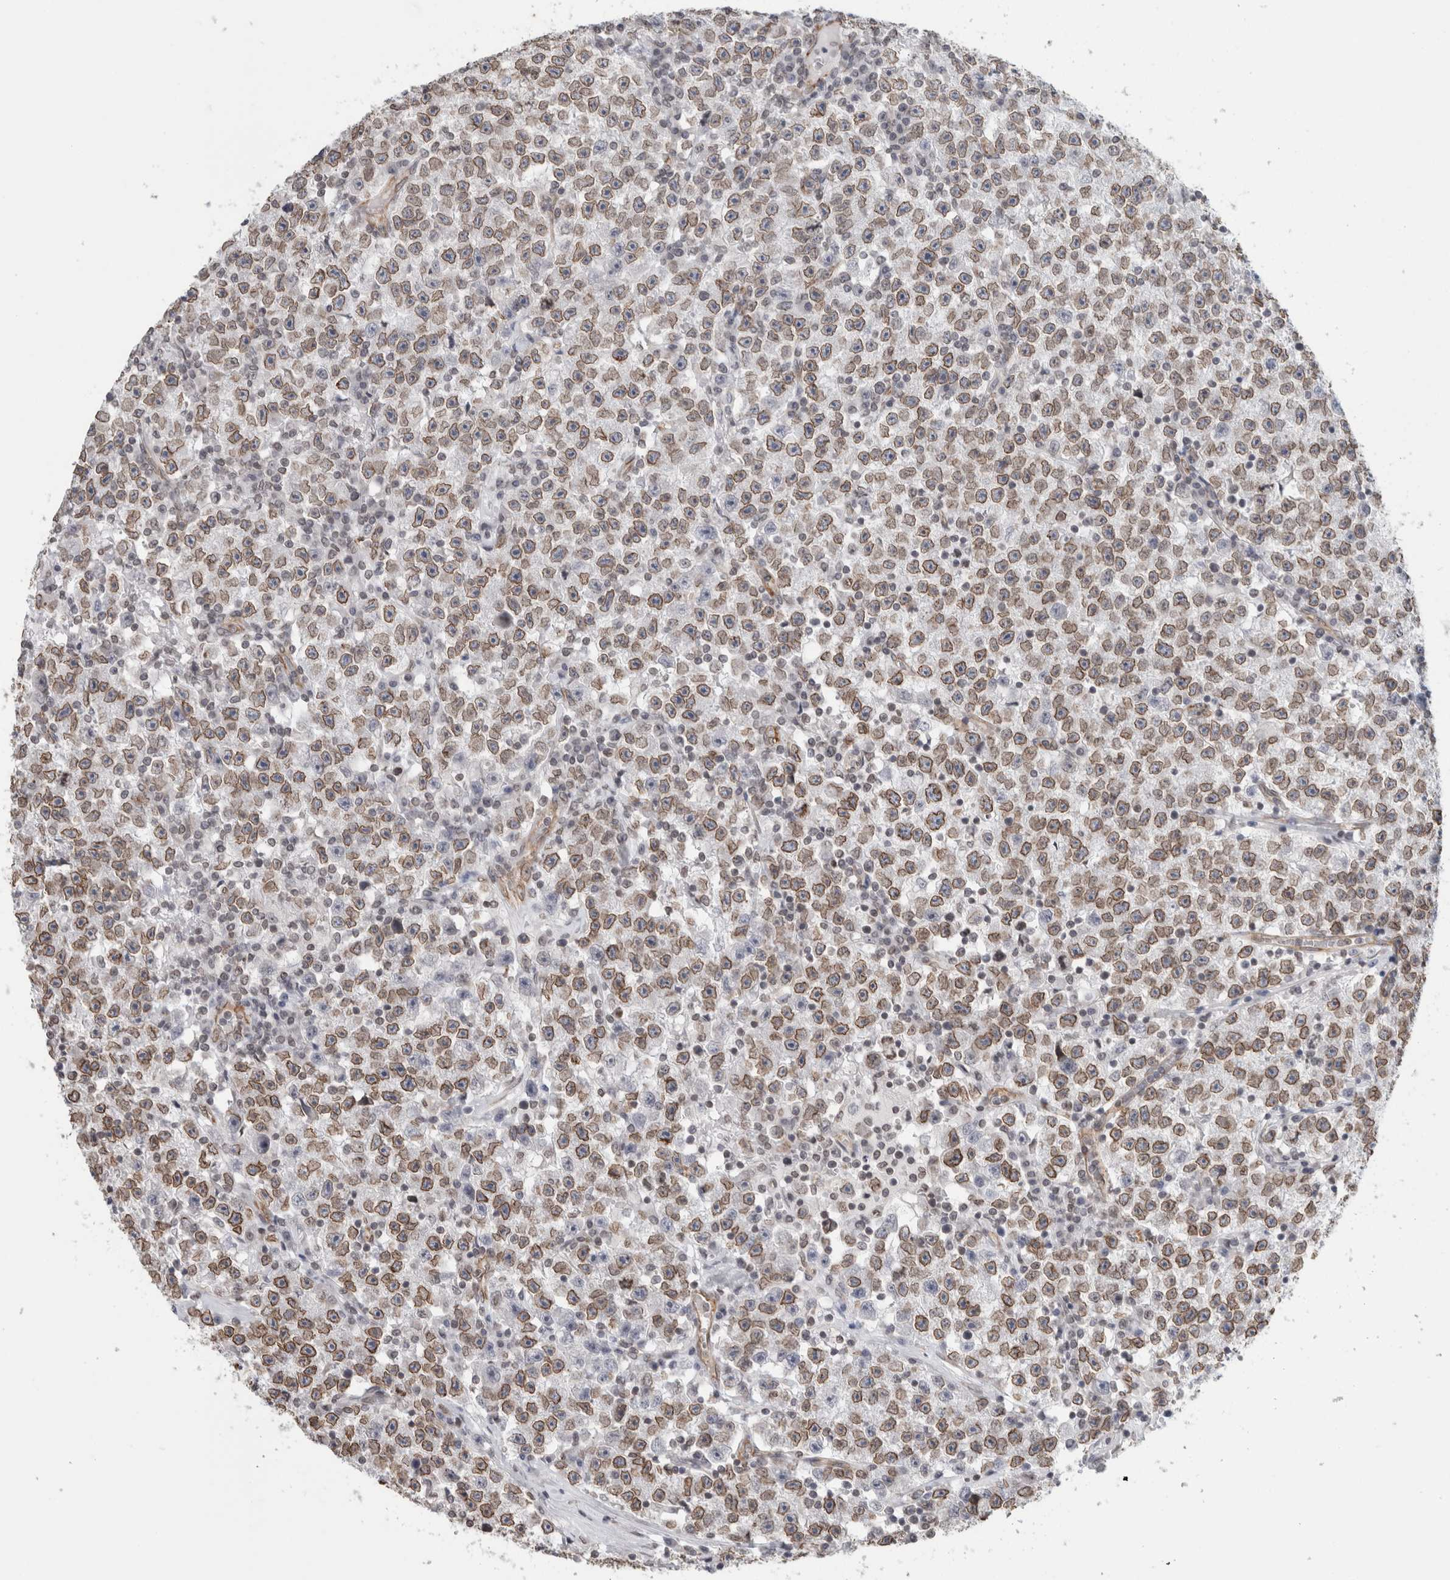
{"staining": {"intensity": "moderate", "quantity": ">75%", "location": "cytoplasmic/membranous,nuclear"}, "tissue": "testis cancer", "cell_type": "Tumor cells", "image_type": "cancer", "snomed": [{"axis": "morphology", "description": "Seminoma, NOS"}, {"axis": "topography", "description": "Testis"}], "caption": "Protein staining of seminoma (testis) tissue displays moderate cytoplasmic/membranous and nuclear expression in about >75% of tumor cells.", "gene": "RBMX2", "patient": {"sex": "male", "age": 22}}